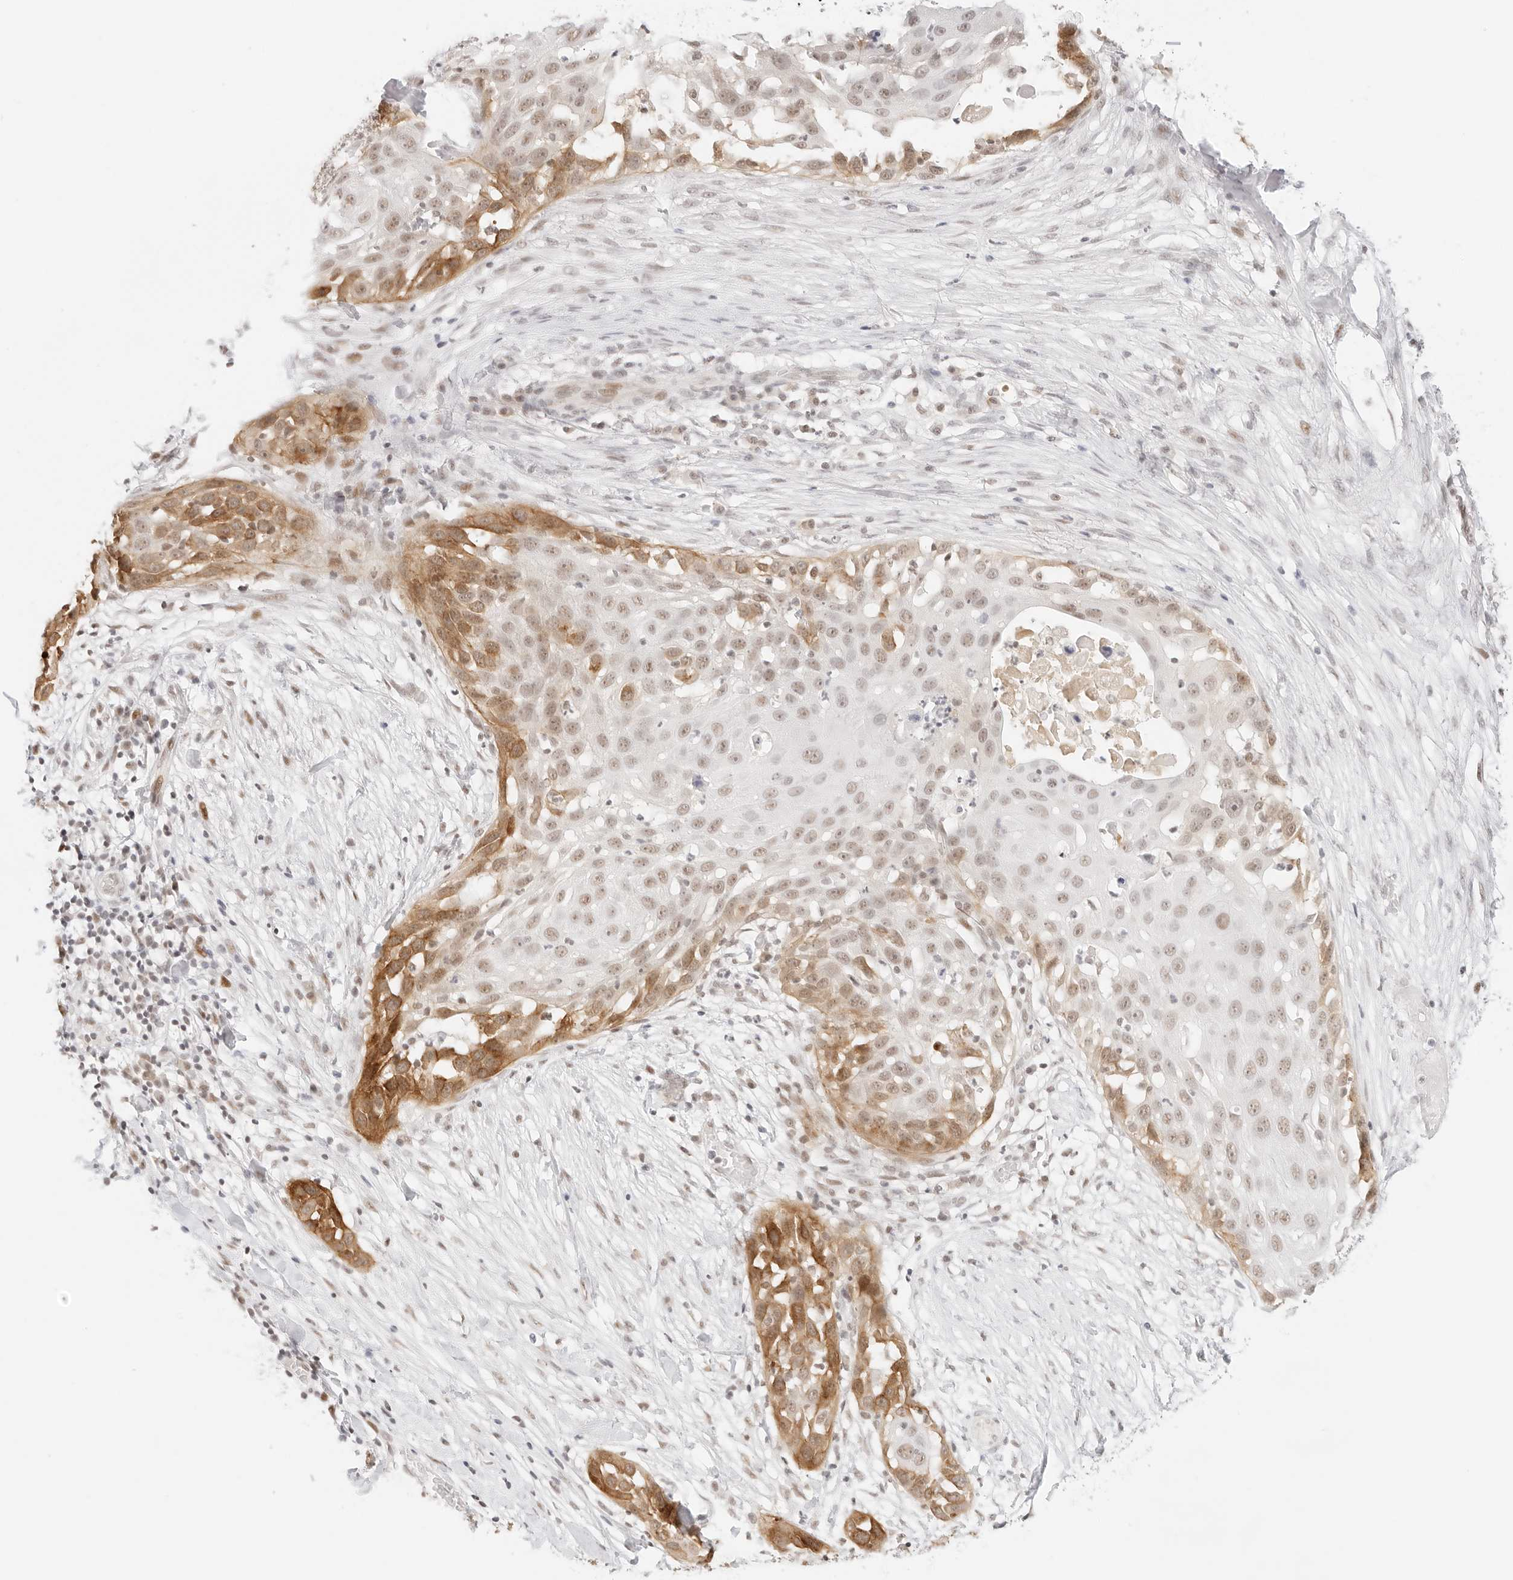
{"staining": {"intensity": "moderate", "quantity": "<25%", "location": "cytoplasmic/membranous,nuclear"}, "tissue": "skin cancer", "cell_type": "Tumor cells", "image_type": "cancer", "snomed": [{"axis": "morphology", "description": "Squamous cell carcinoma, NOS"}, {"axis": "topography", "description": "Skin"}], "caption": "An immunohistochemistry (IHC) histopathology image of neoplastic tissue is shown. Protein staining in brown labels moderate cytoplasmic/membranous and nuclear positivity in skin cancer (squamous cell carcinoma) within tumor cells.", "gene": "ITGA6", "patient": {"sex": "female", "age": 44}}